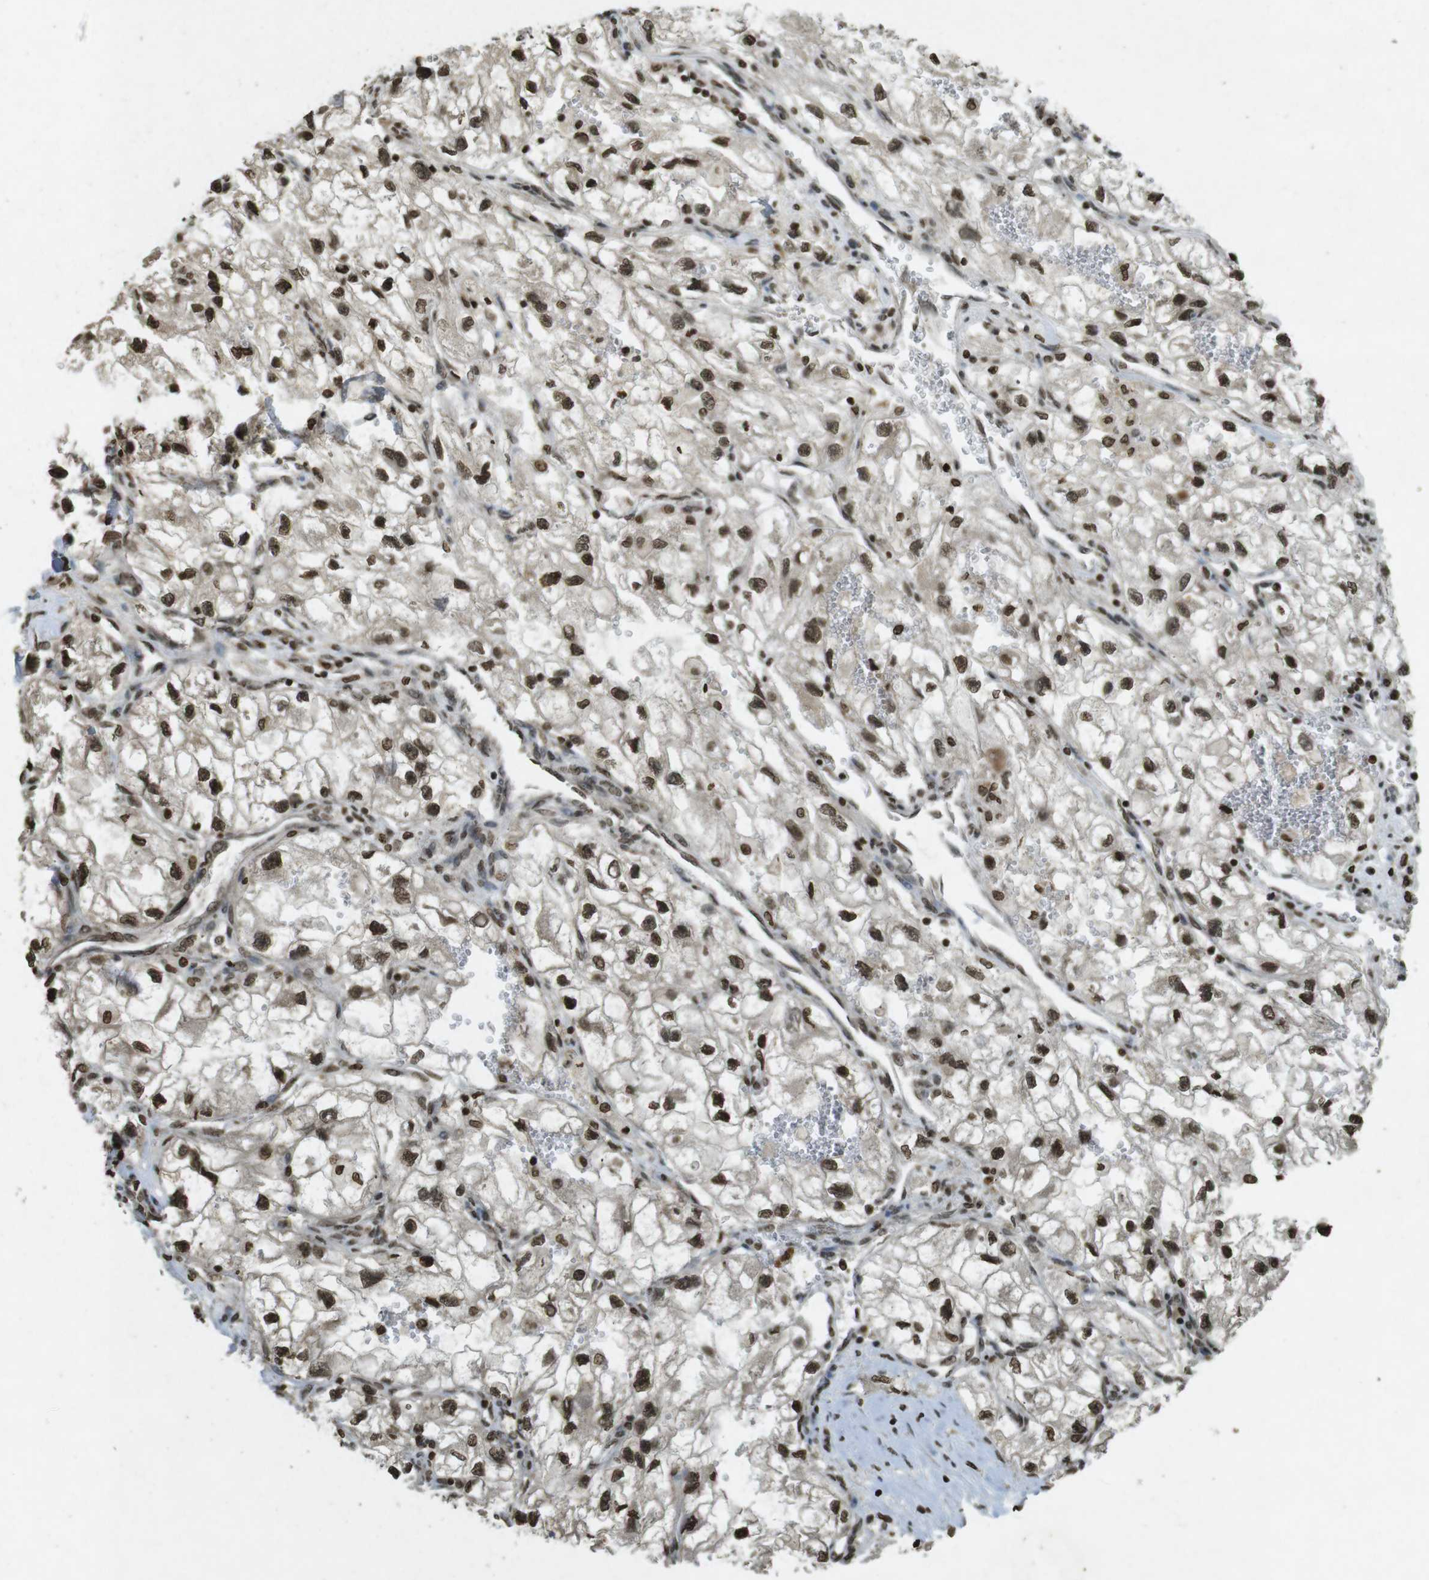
{"staining": {"intensity": "strong", "quantity": ">75%", "location": "nuclear"}, "tissue": "renal cancer", "cell_type": "Tumor cells", "image_type": "cancer", "snomed": [{"axis": "morphology", "description": "Adenocarcinoma, NOS"}, {"axis": "topography", "description": "Kidney"}], "caption": "This is an image of immunohistochemistry staining of adenocarcinoma (renal), which shows strong expression in the nuclear of tumor cells.", "gene": "ORC4", "patient": {"sex": "female", "age": 70}}